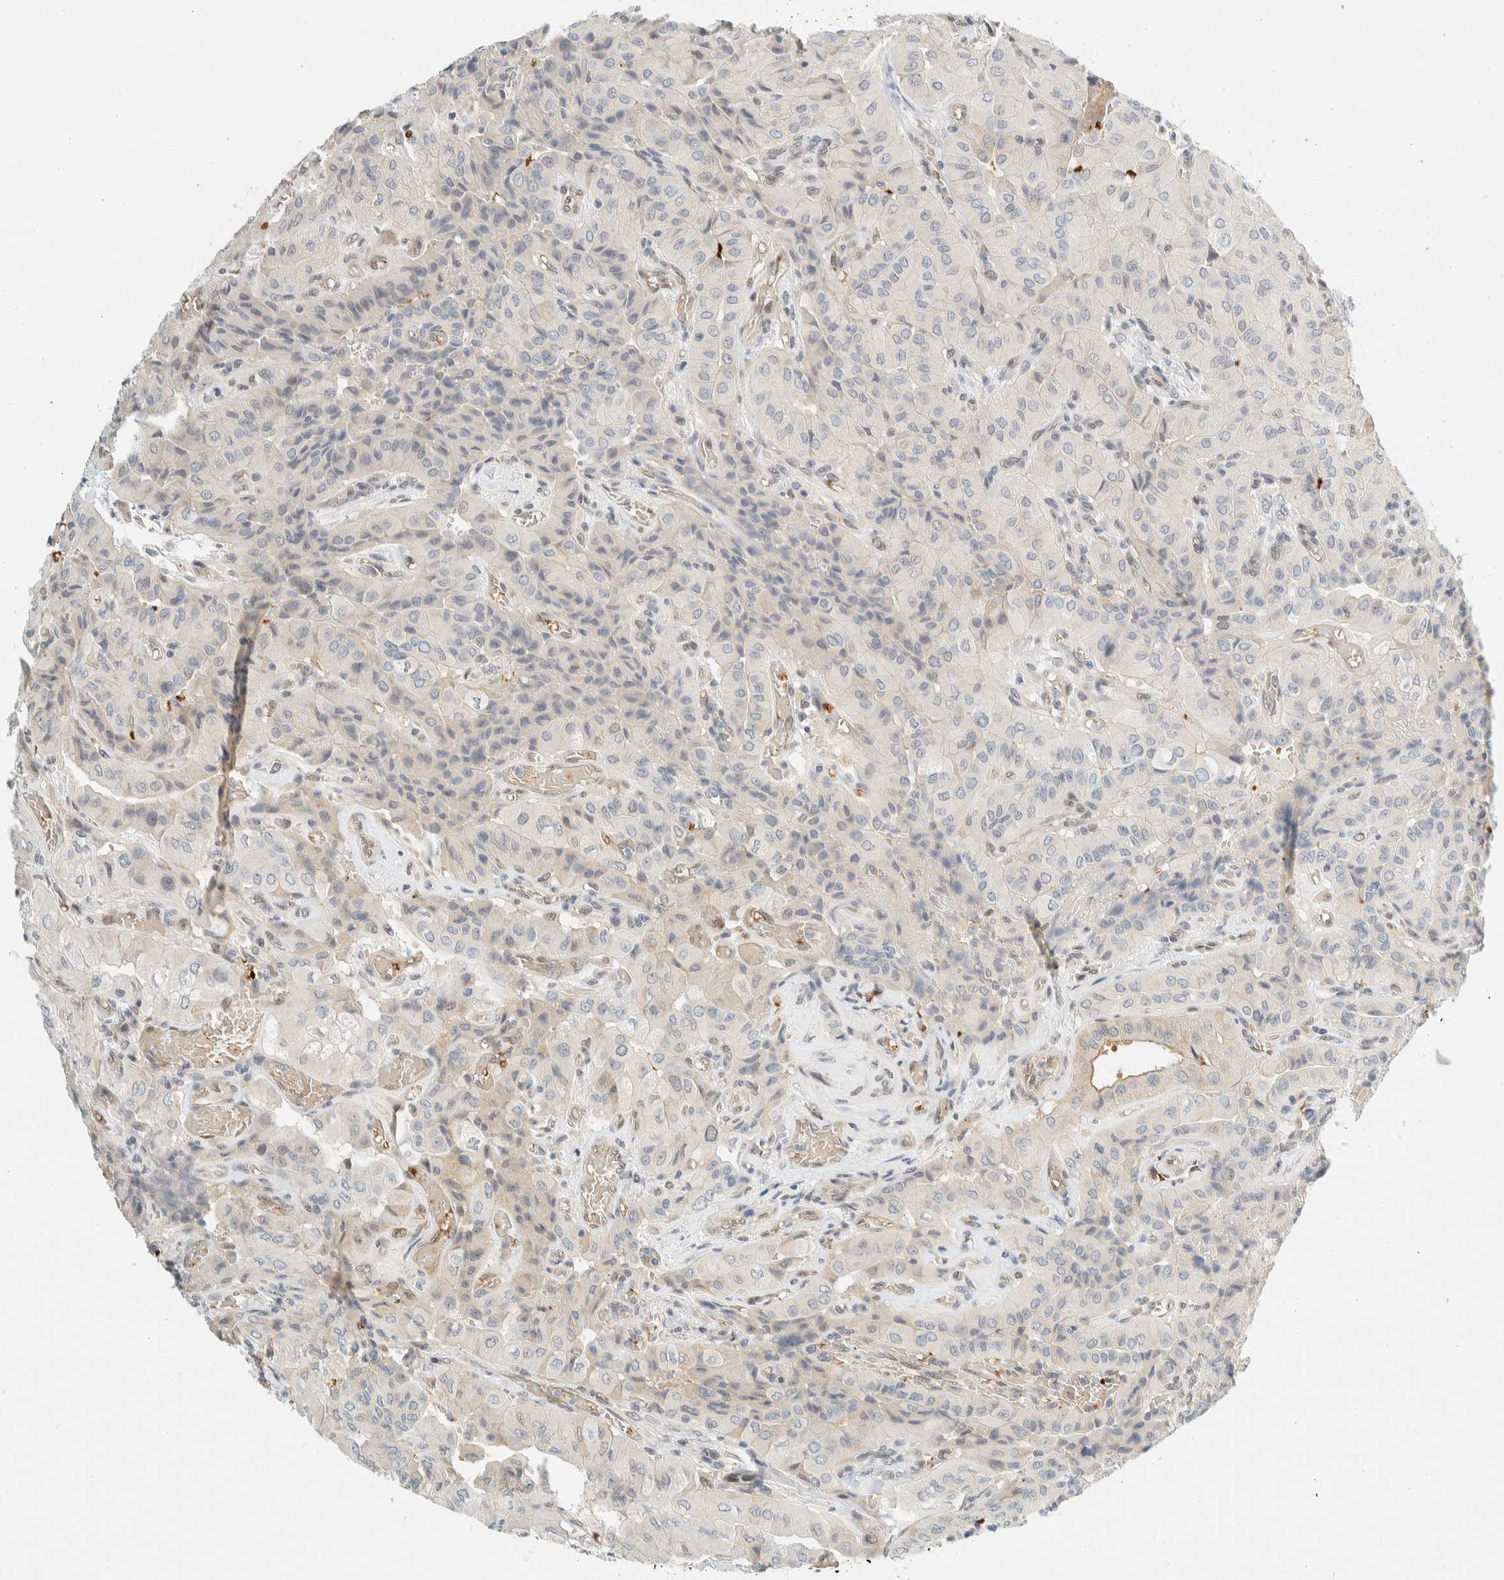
{"staining": {"intensity": "negative", "quantity": "none", "location": "none"}, "tissue": "thyroid cancer", "cell_type": "Tumor cells", "image_type": "cancer", "snomed": [{"axis": "morphology", "description": "Papillary adenocarcinoma, NOS"}, {"axis": "topography", "description": "Thyroid gland"}], "caption": "Immunohistochemistry (IHC) of human thyroid cancer (papillary adenocarcinoma) displays no positivity in tumor cells. (DAB (3,3'-diaminobenzidine) IHC with hematoxylin counter stain).", "gene": "TSTD2", "patient": {"sex": "female", "age": 59}}